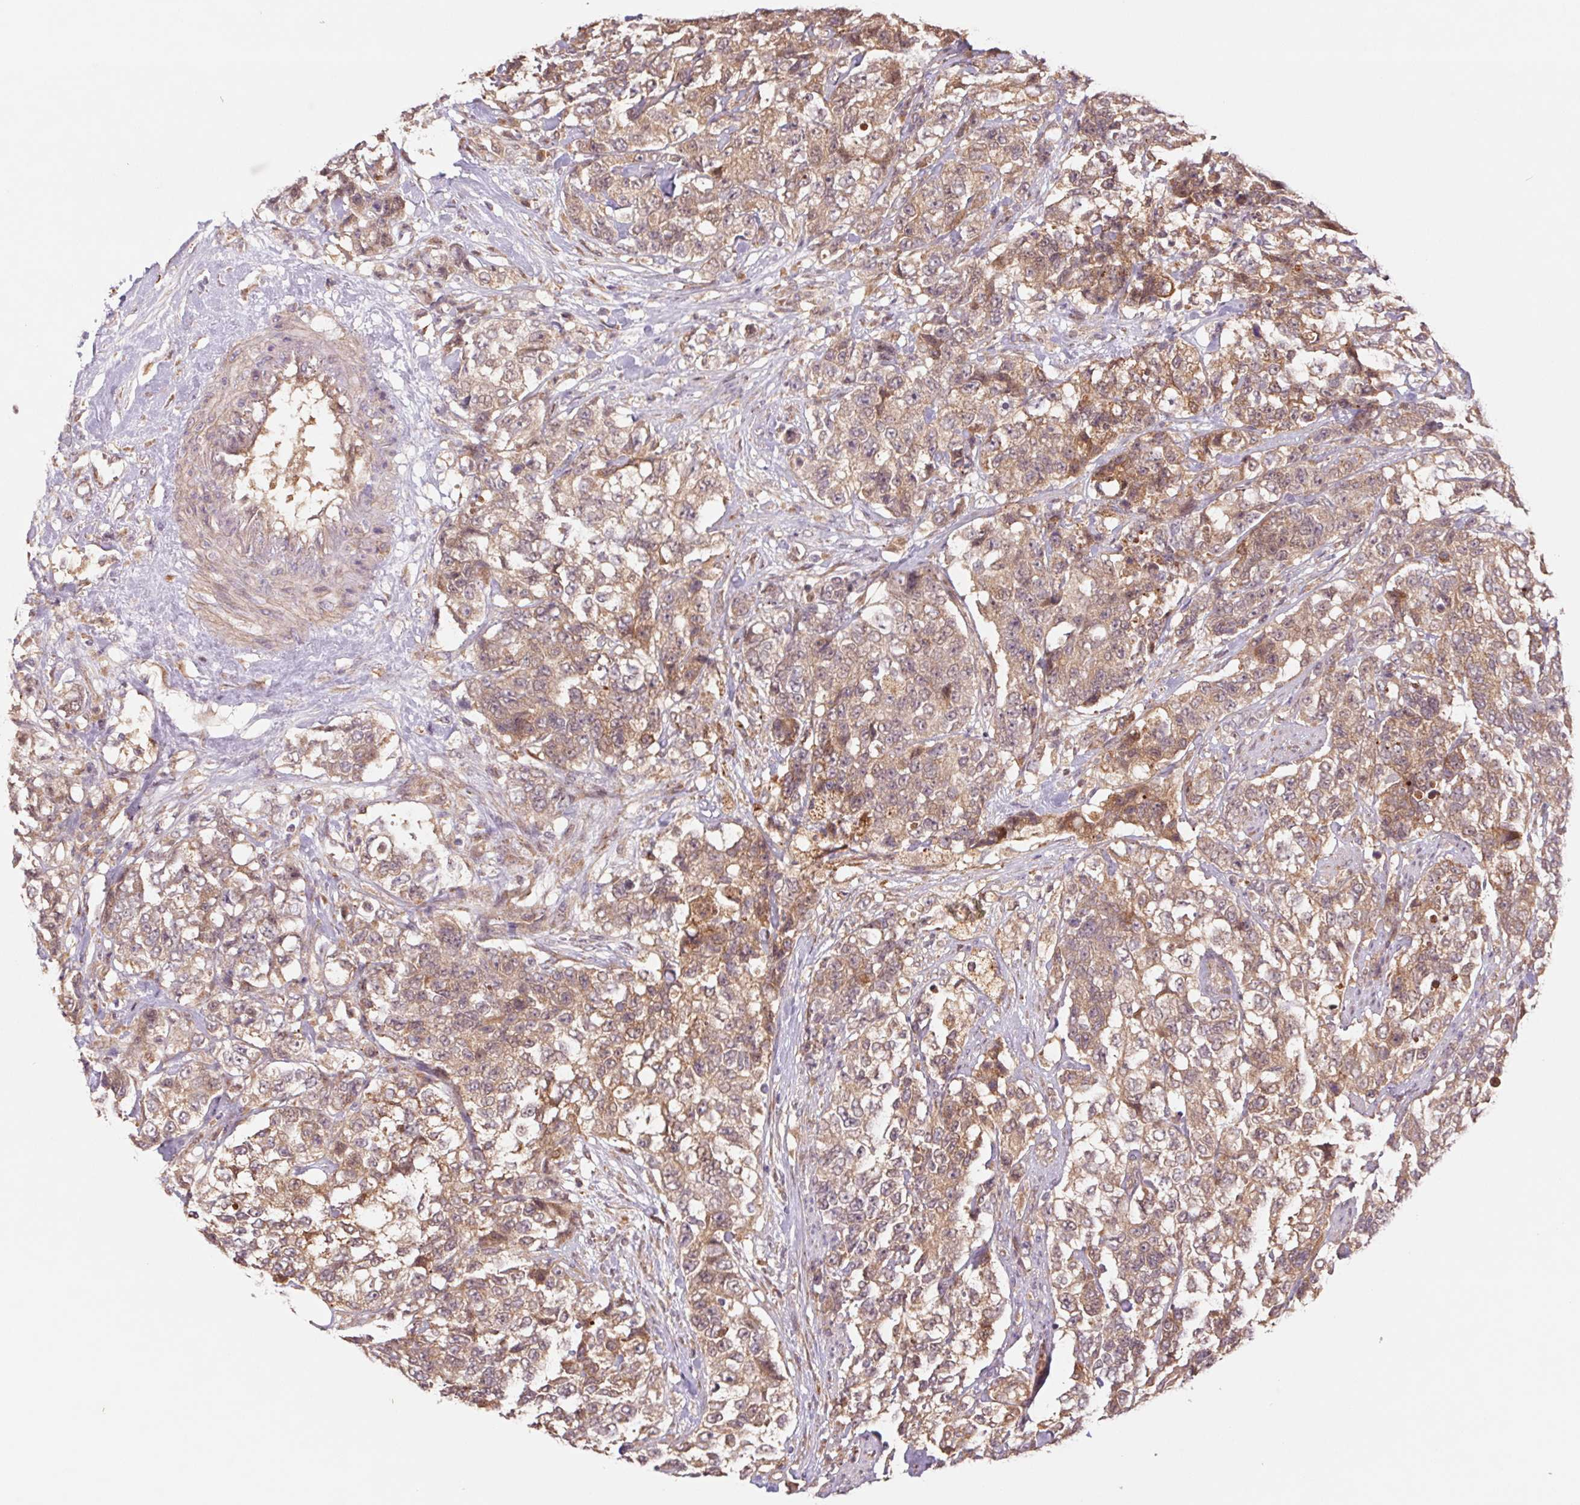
{"staining": {"intensity": "weak", "quantity": ">75%", "location": "cytoplasmic/membranous"}, "tissue": "urothelial cancer", "cell_type": "Tumor cells", "image_type": "cancer", "snomed": [{"axis": "morphology", "description": "Urothelial carcinoma, High grade"}, {"axis": "topography", "description": "Urinary bladder"}], "caption": "Urothelial carcinoma (high-grade) stained with DAB (3,3'-diaminobenzidine) IHC demonstrates low levels of weak cytoplasmic/membranous expression in approximately >75% of tumor cells.", "gene": "RRM1", "patient": {"sex": "female", "age": 78}}